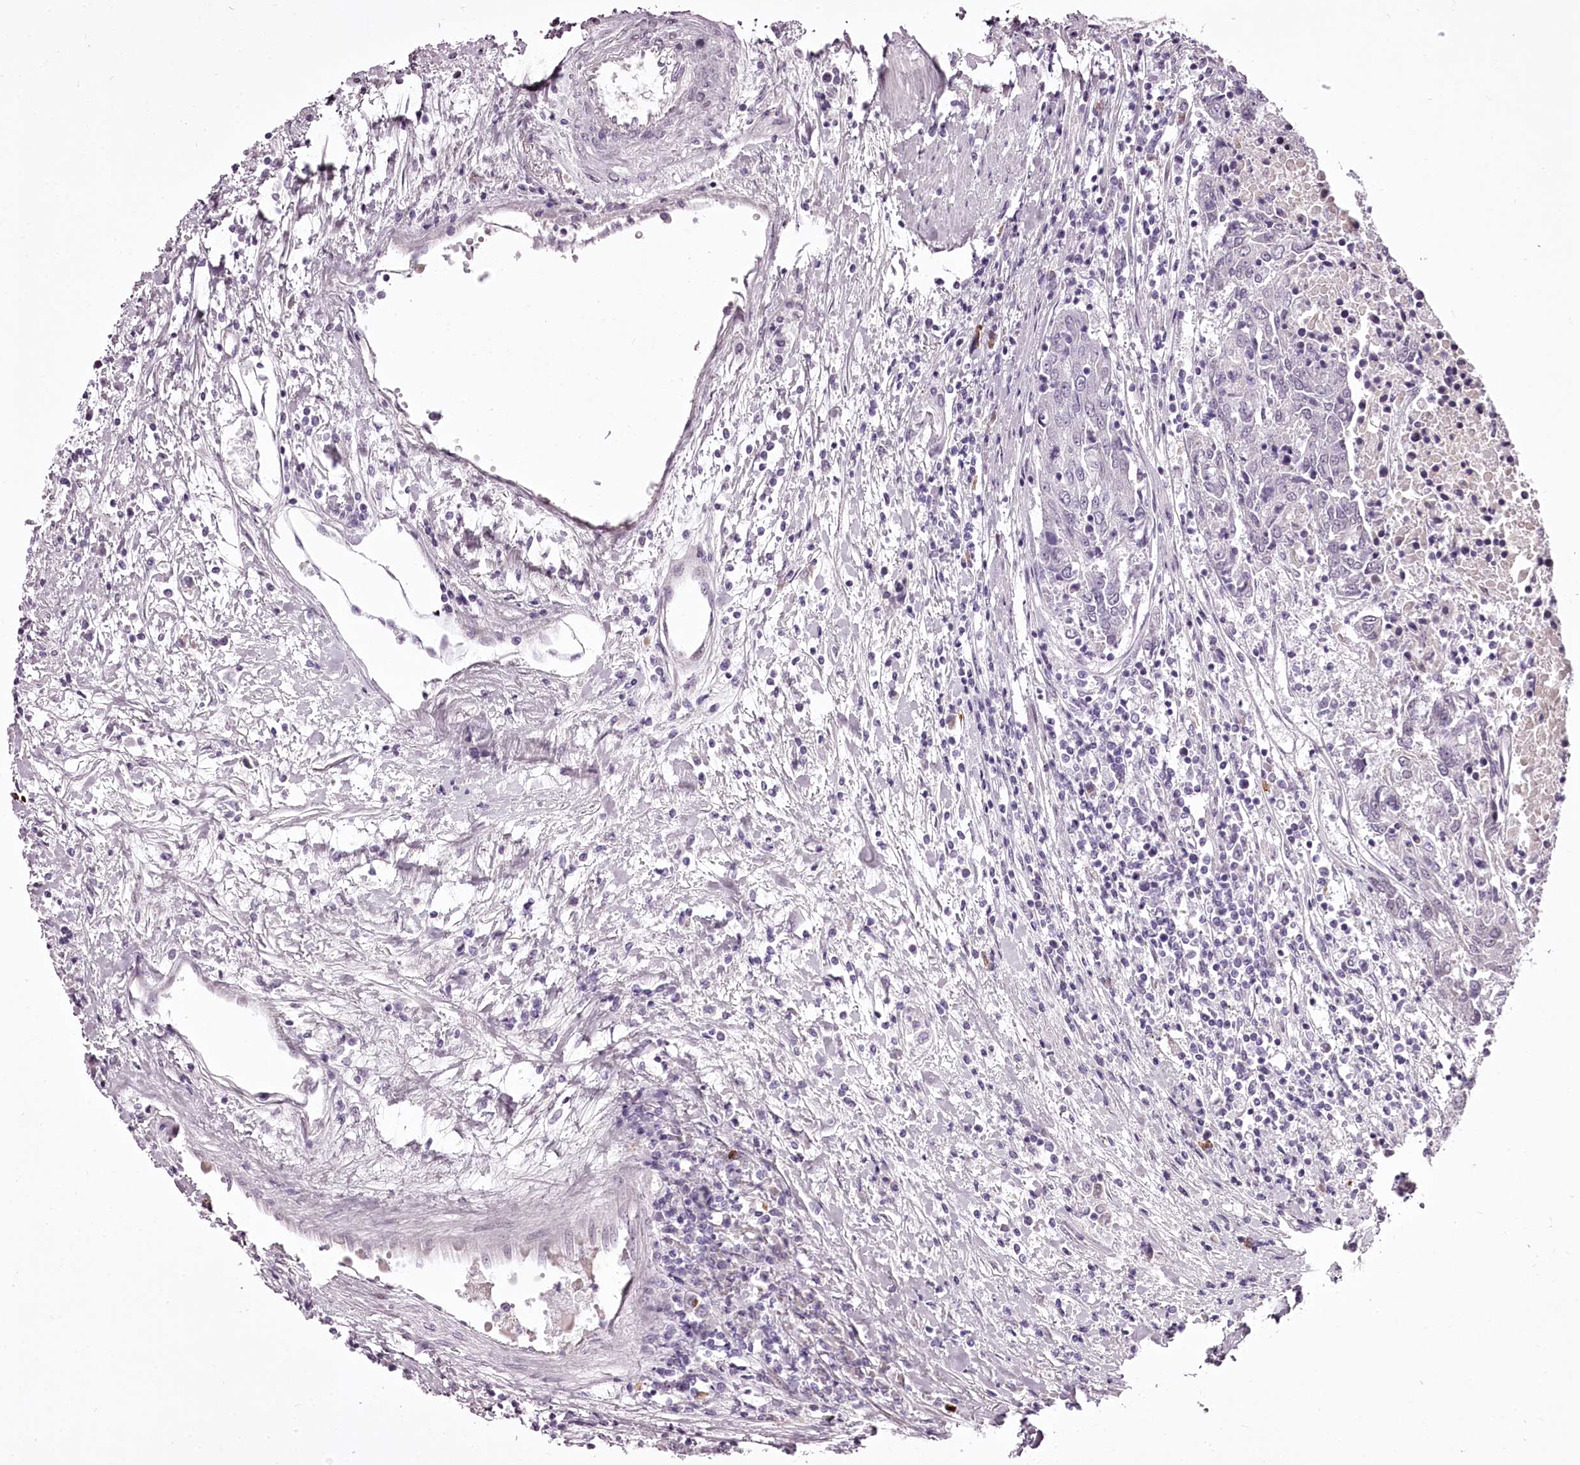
{"staining": {"intensity": "negative", "quantity": "none", "location": "none"}, "tissue": "urothelial cancer", "cell_type": "Tumor cells", "image_type": "cancer", "snomed": [{"axis": "morphology", "description": "Urothelial carcinoma, High grade"}, {"axis": "topography", "description": "Urinary bladder"}], "caption": "Immunohistochemistry (IHC) image of neoplastic tissue: human urothelial carcinoma (high-grade) stained with DAB (3,3'-diaminobenzidine) shows no significant protein positivity in tumor cells. (DAB (3,3'-diaminobenzidine) immunohistochemistry with hematoxylin counter stain).", "gene": "C1orf56", "patient": {"sex": "female", "age": 85}}